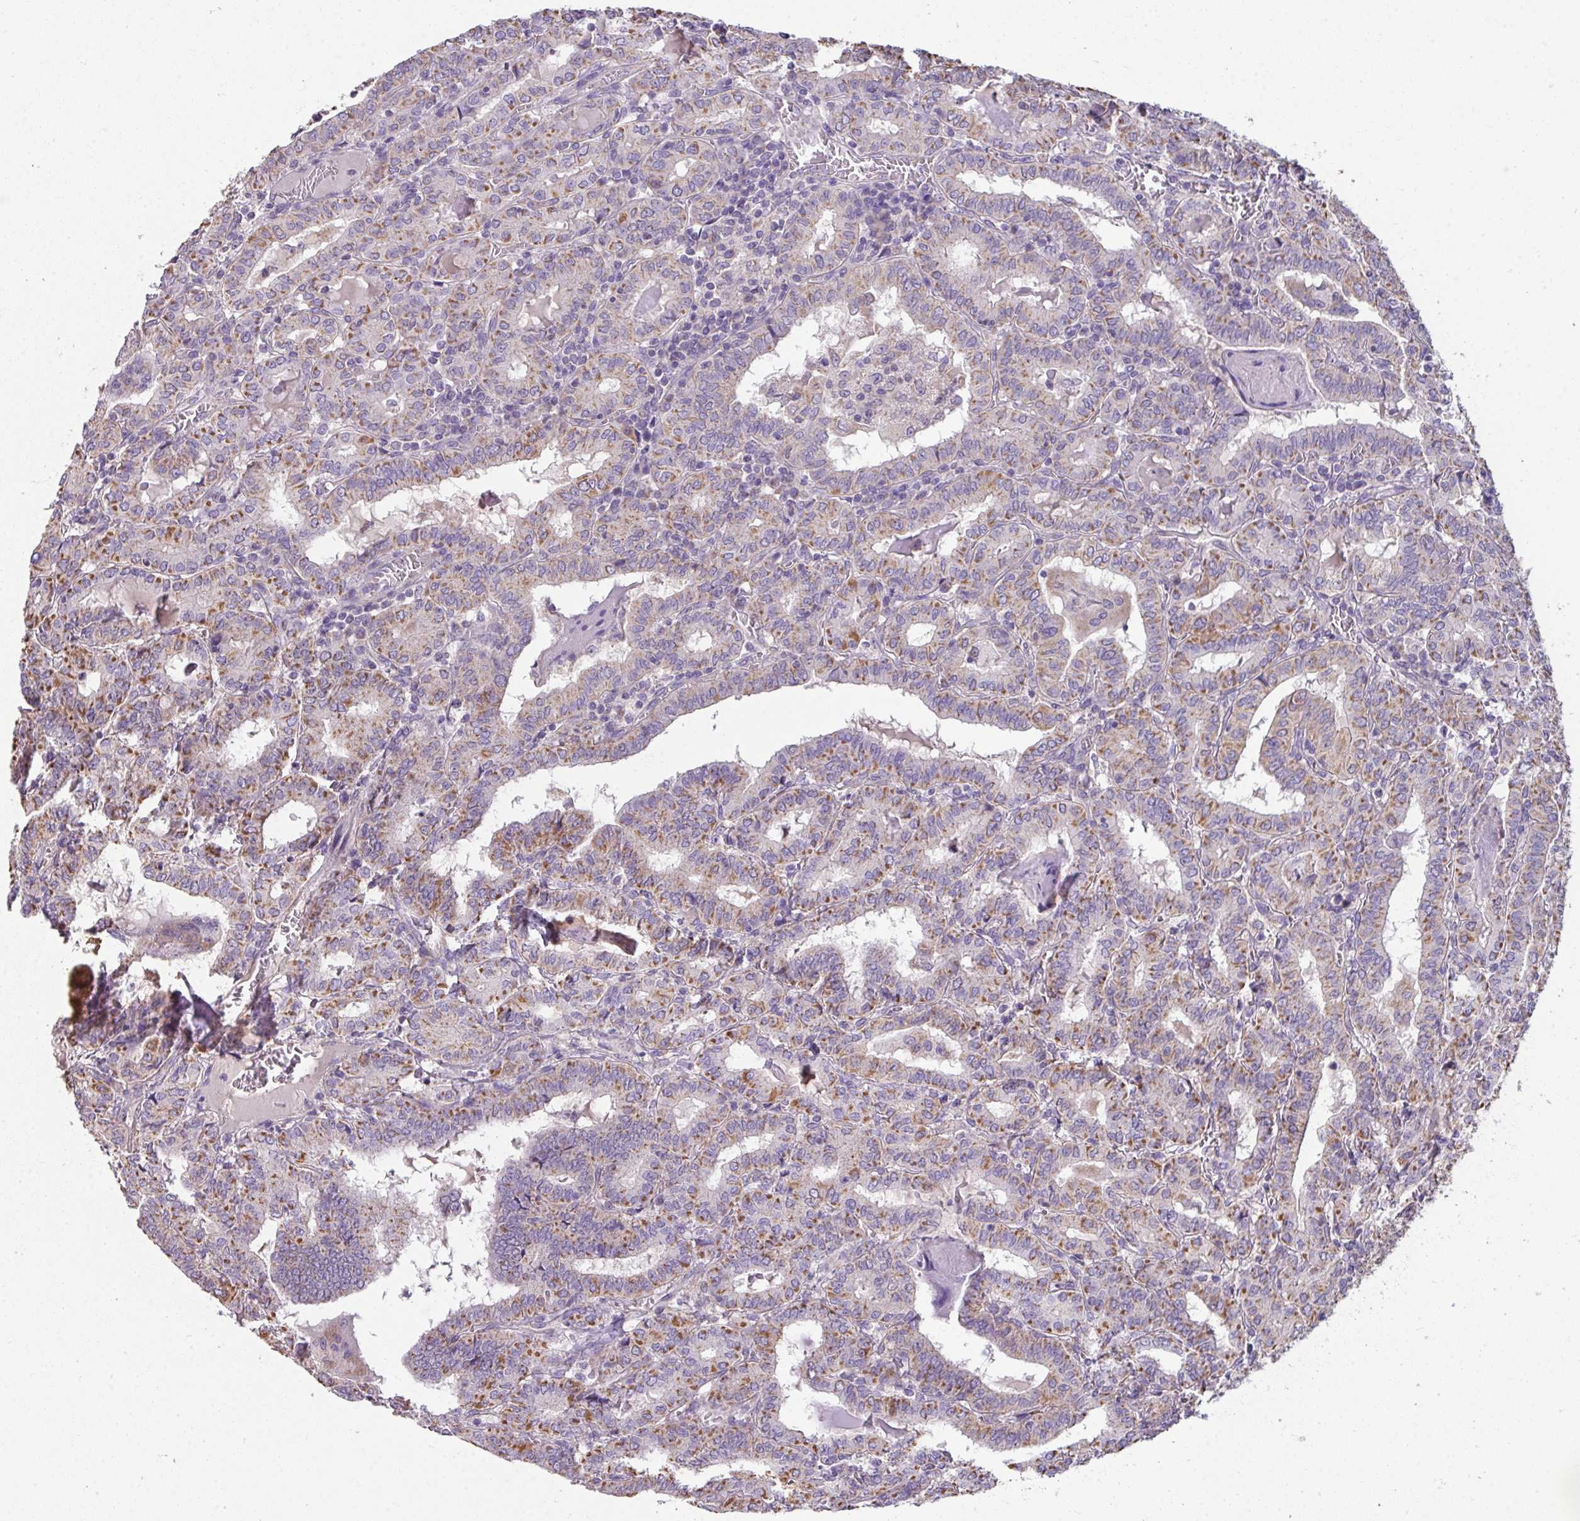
{"staining": {"intensity": "moderate", "quantity": "25%-75%", "location": "cytoplasmic/membranous"}, "tissue": "thyroid cancer", "cell_type": "Tumor cells", "image_type": "cancer", "snomed": [{"axis": "morphology", "description": "Papillary adenocarcinoma, NOS"}, {"axis": "topography", "description": "Thyroid gland"}], "caption": "A medium amount of moderate cytoplasmic/membranous staining is identified in approximately 25%-75% of tumor cells in thyroid cancer tissue.", "gene": "PALS2", "patient": {"sex": "female", "age": 72}}